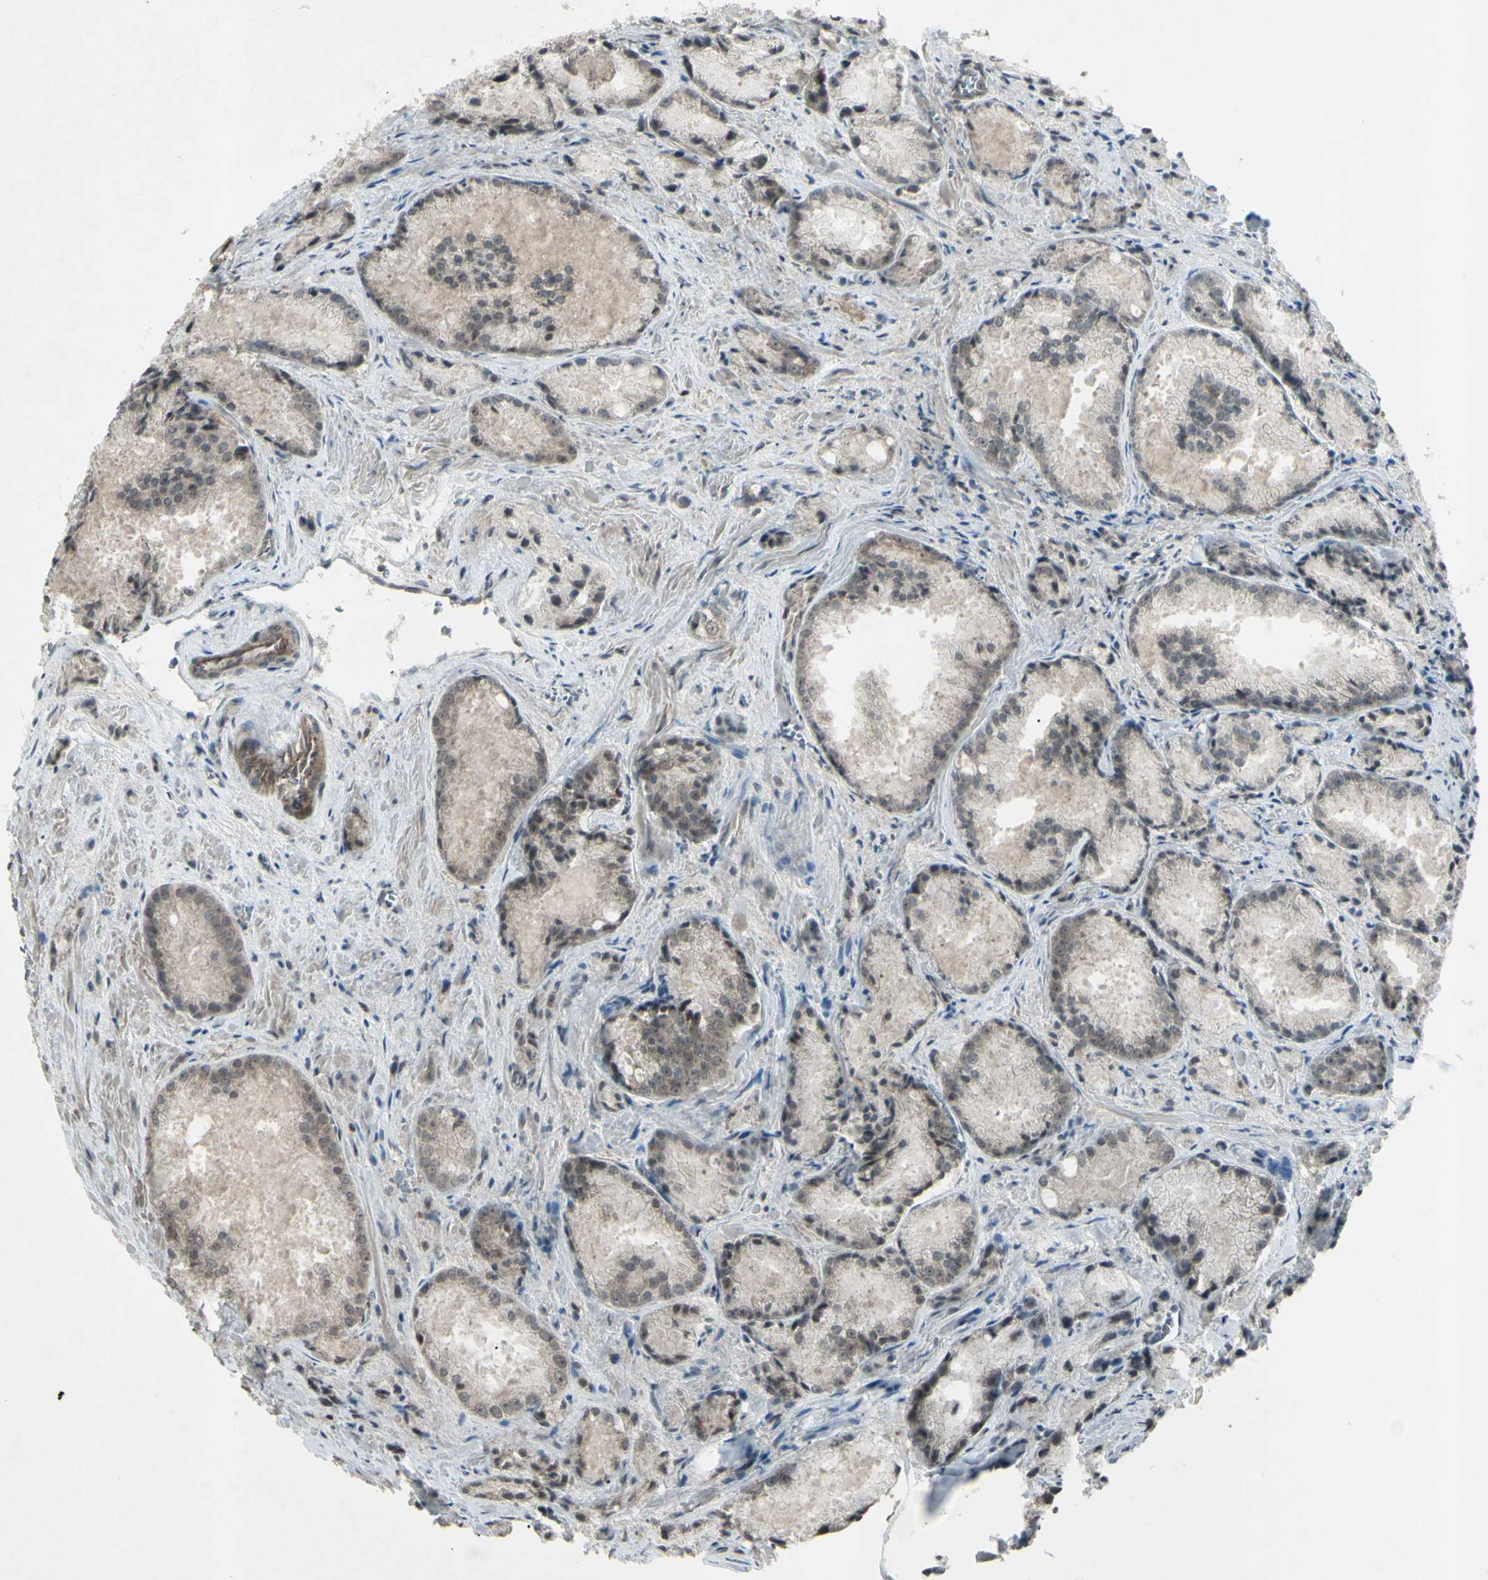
{"staining": {"intensity": "weak", "quantity": "25%-75%", "location": "cytoplasmic/membranous,nuclear"}, "tissue": "prostate cancer", "cell_type": "Tumor cells", "image_type": "cancer", "snomed": [{"axis": "morphology", "description": "Adenocarcinoma, Low grade"}, {"axis": "topography", "description": "Prostate"}], "caption": "This histopathology image exhibits immunohistochemistry (IHC) staining of human prostate cancer, with low weak cytoplasmic/membranous and nuclear expression in about 25%-75% of tumor cells.", "gene": "BLNK", "patient": {"sex": "male", "age": 64}}